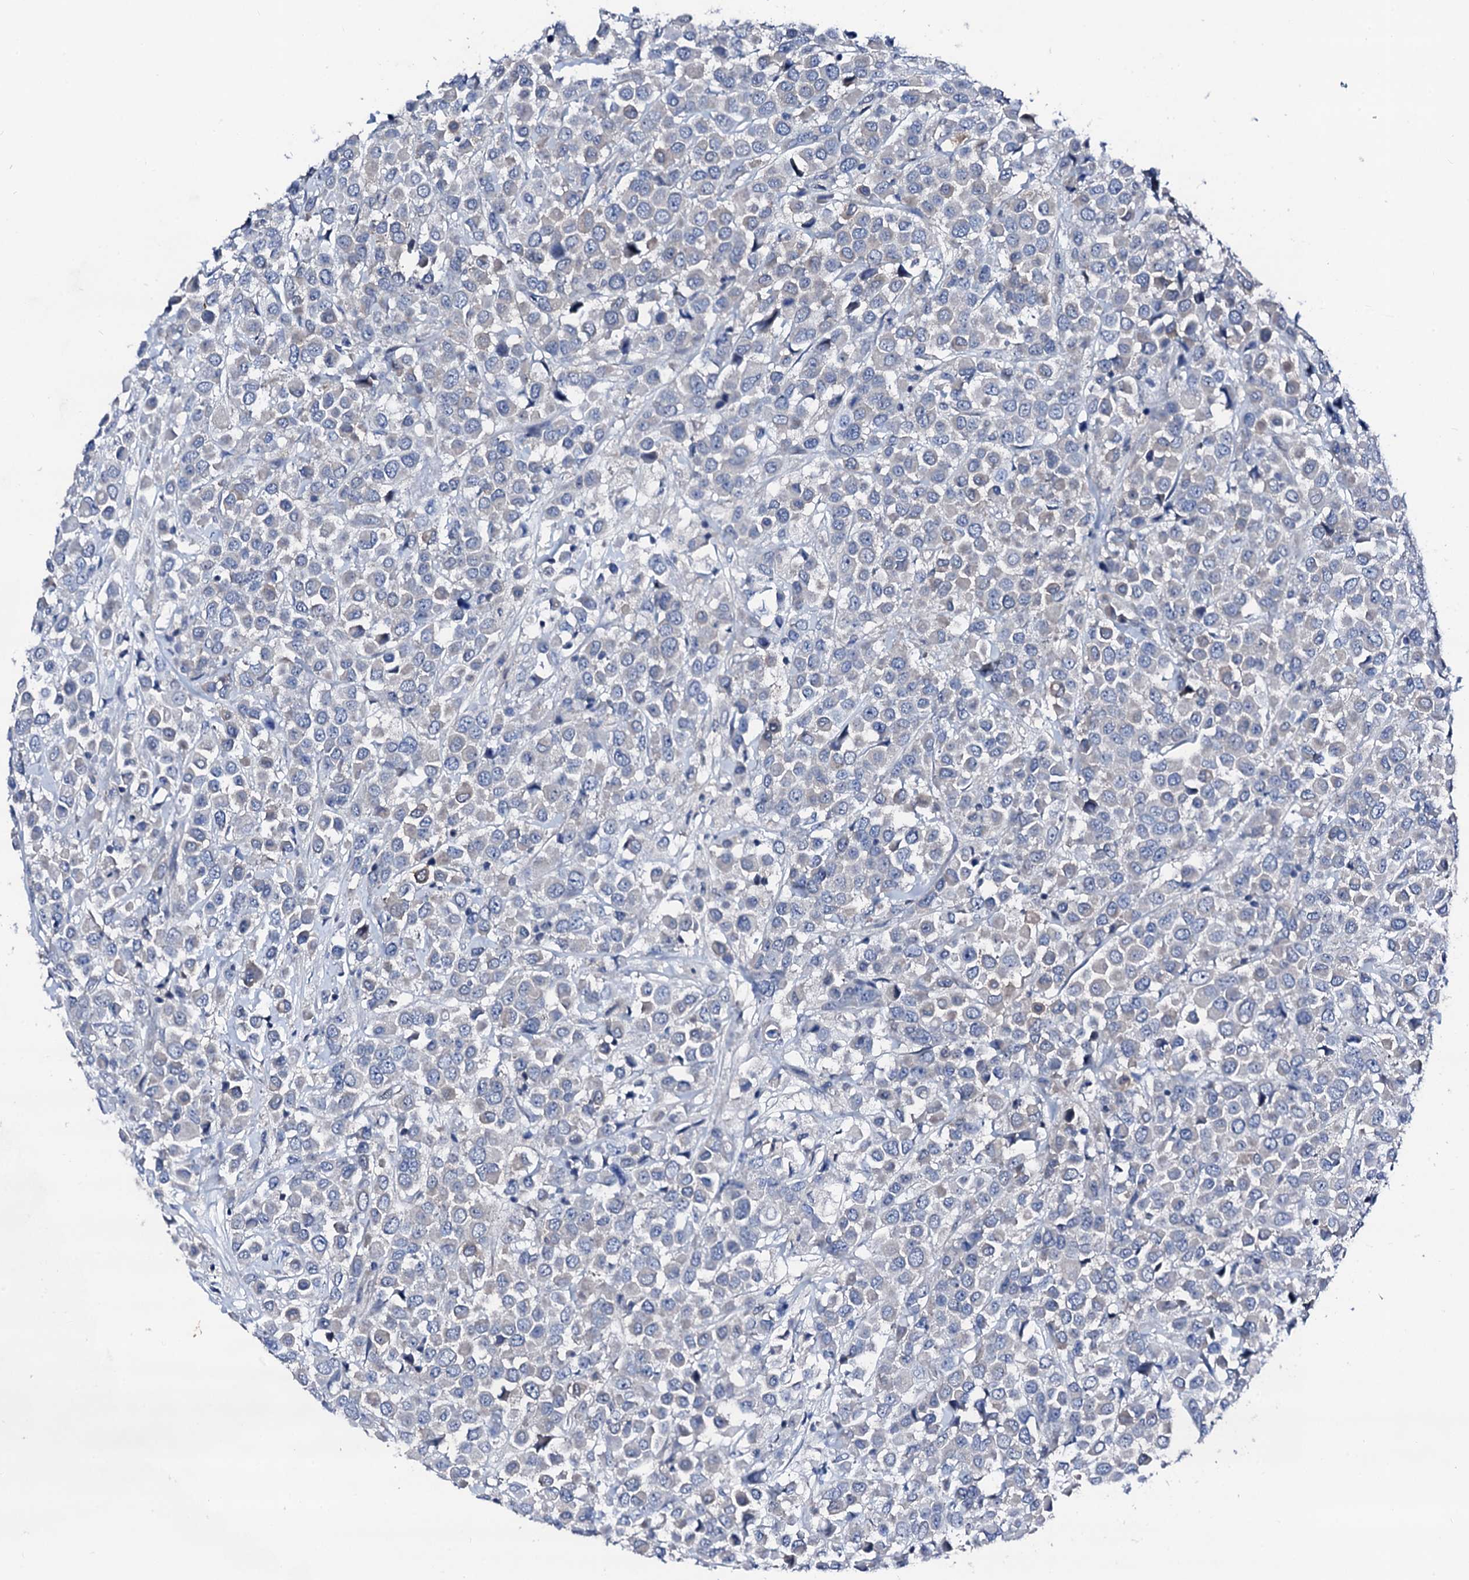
{"staining": {"intensity": "negative", "quantity": "none", "location": "none"}, "tissue": "breast cancer", "cell_type": "Tumor cells", "image_type": "cancer", "snomed": [{"axis": "morphology", "description": "Duct carcinoma"}, {"axis": "topography", "description": "Breast"}], "caption": "An immunohistochemistry (IHC) micrograph of intraductal carcinoma (breast) is shown. There is no staining in tumor cells of intraductal carcinoma (breast). (DAB immunohistochemistry with hematoxylin counter stain).", "gene": "TRAFD1", "patient": {"sex": "female", "age": 61}}